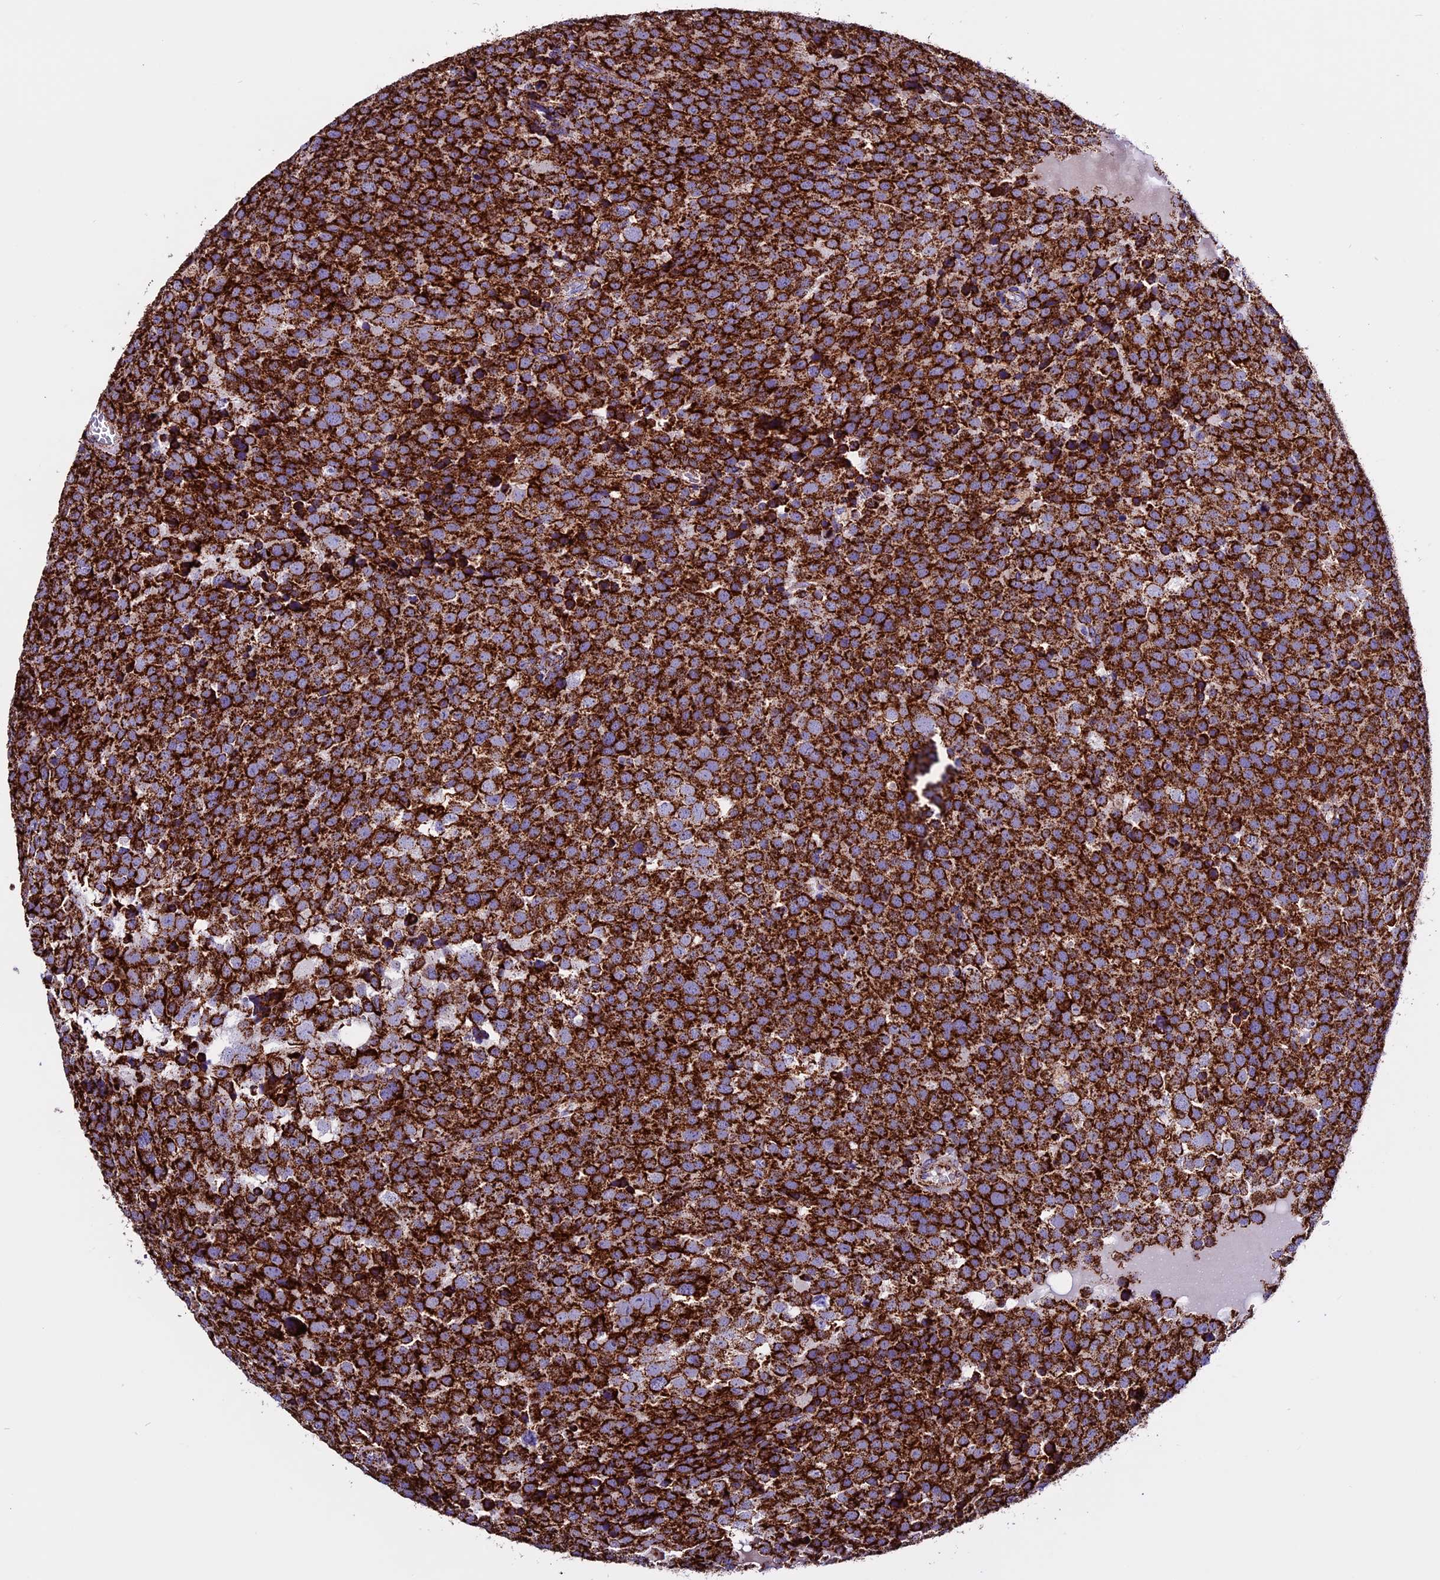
{"staining": {"intensity": "strong", "quantity": ">75%", "location": "cytoplasmic/membranous"}, "tissue": "testis cancer", "cell_type": "Tumor cells", "image_type": "cancer", "snomed": [{"axis": "morphology", "description": "Seminoma, NOS"}, {"axis": "topography", "description": "Testis"}], "caption": "DAB (3,3'-diaminobenzidine) immunohistochemical staining of seminoma (testis) demonstrates strong cytoplasmic/membranous protein staining in about >75% of tumor cells.", "gene": "CX3CL1", "patient": {"sex": "male", "age": 71}}